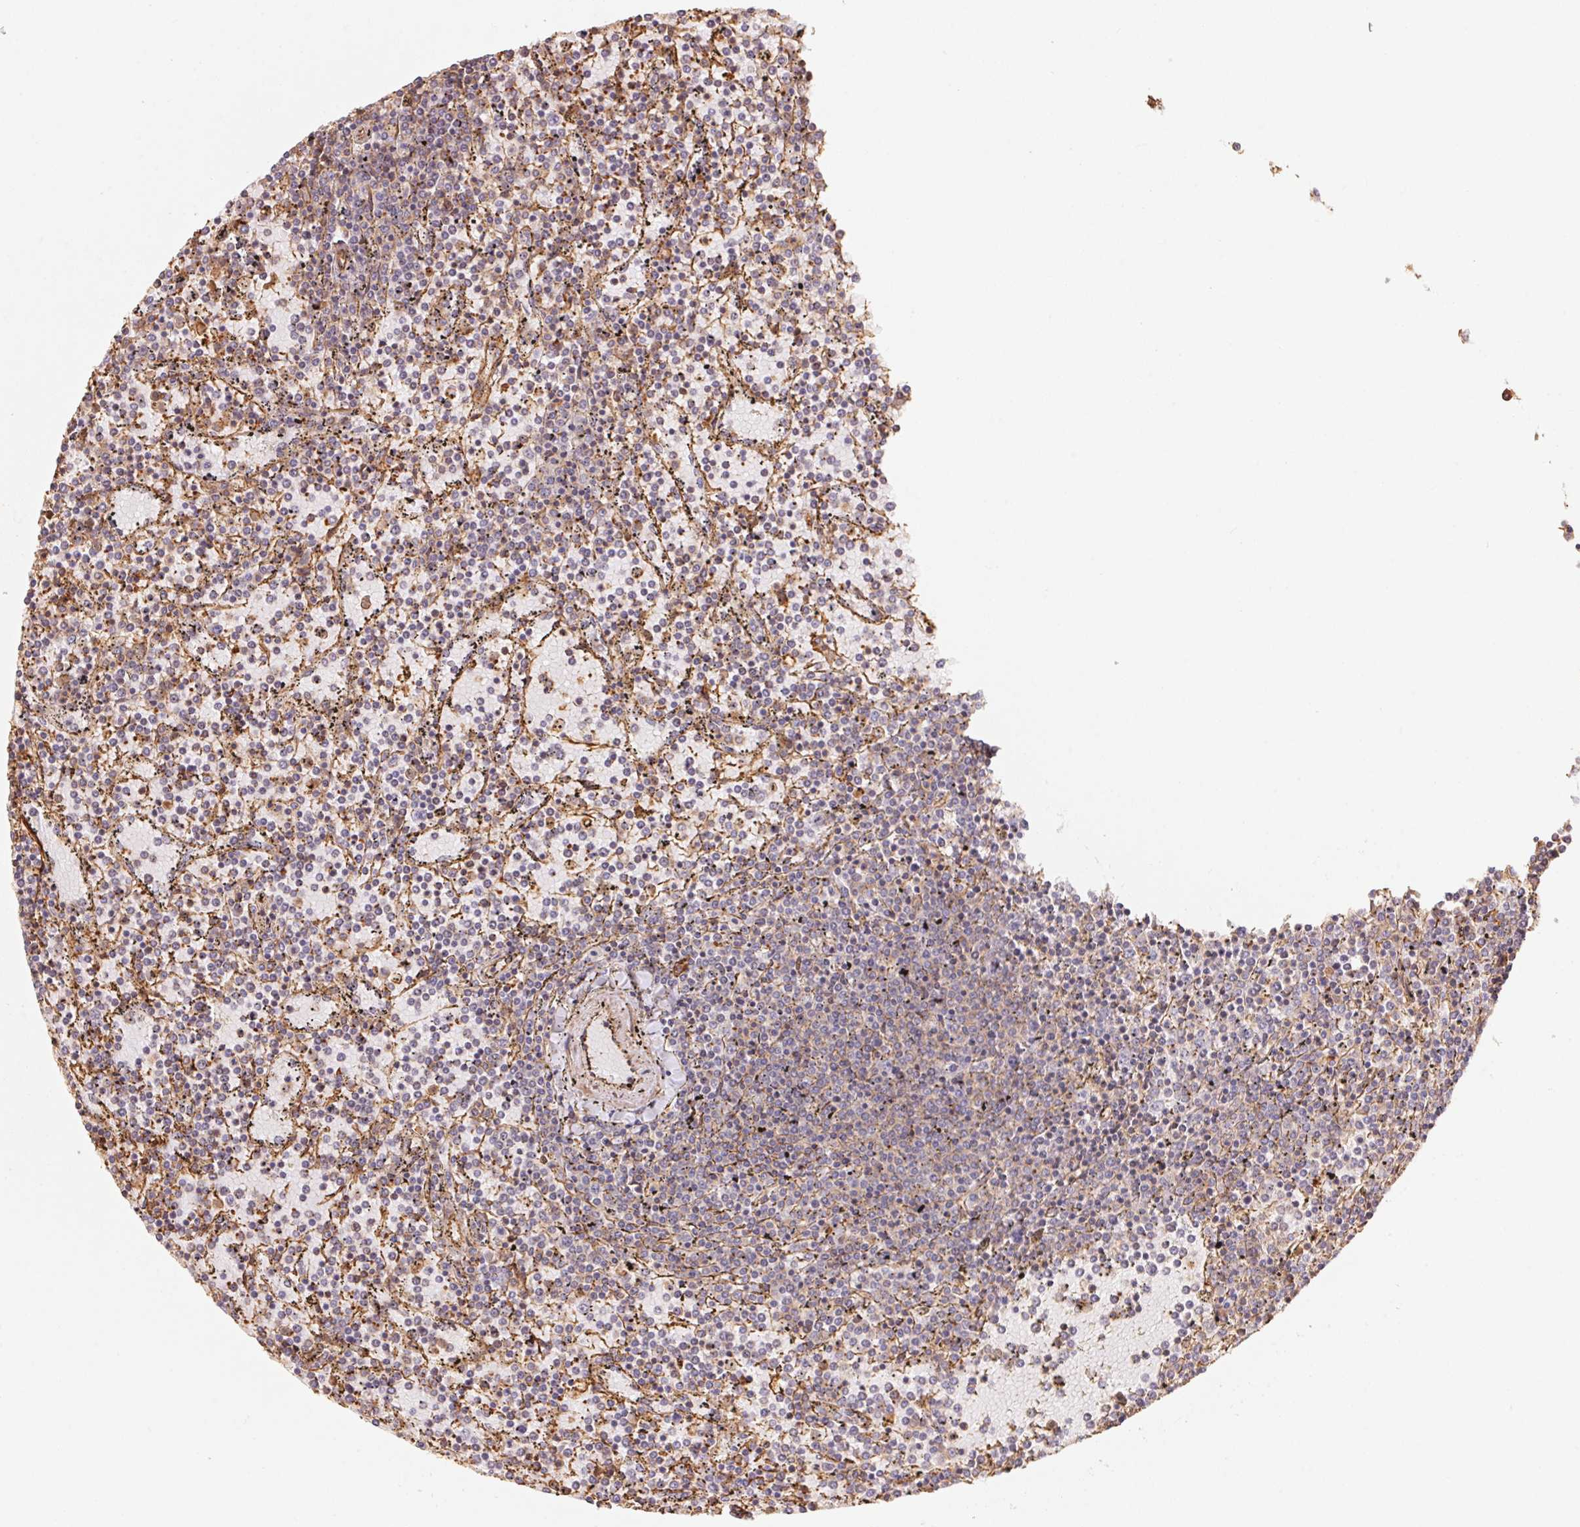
{"staining": {"intensity": "negative", "quantity": "none", "location": "none"}, "tissue": "lymphoma", "cell_type": "Tumor cells", "image_type": "cancer", "snomed": [{"axis": "morphology", "description": "Malignant lymphoma, non-Hodgkin's type, Low grade"}, {"axis": "topography", "description": "Spleen"}], "caption": "Lymphoma was stained to show a protein in brown. There is no significant expression in tumor cells. (DAB IHC, high magnification).", "gene": "FRAS1", "patient": {"sex": "female", "age": 77}}